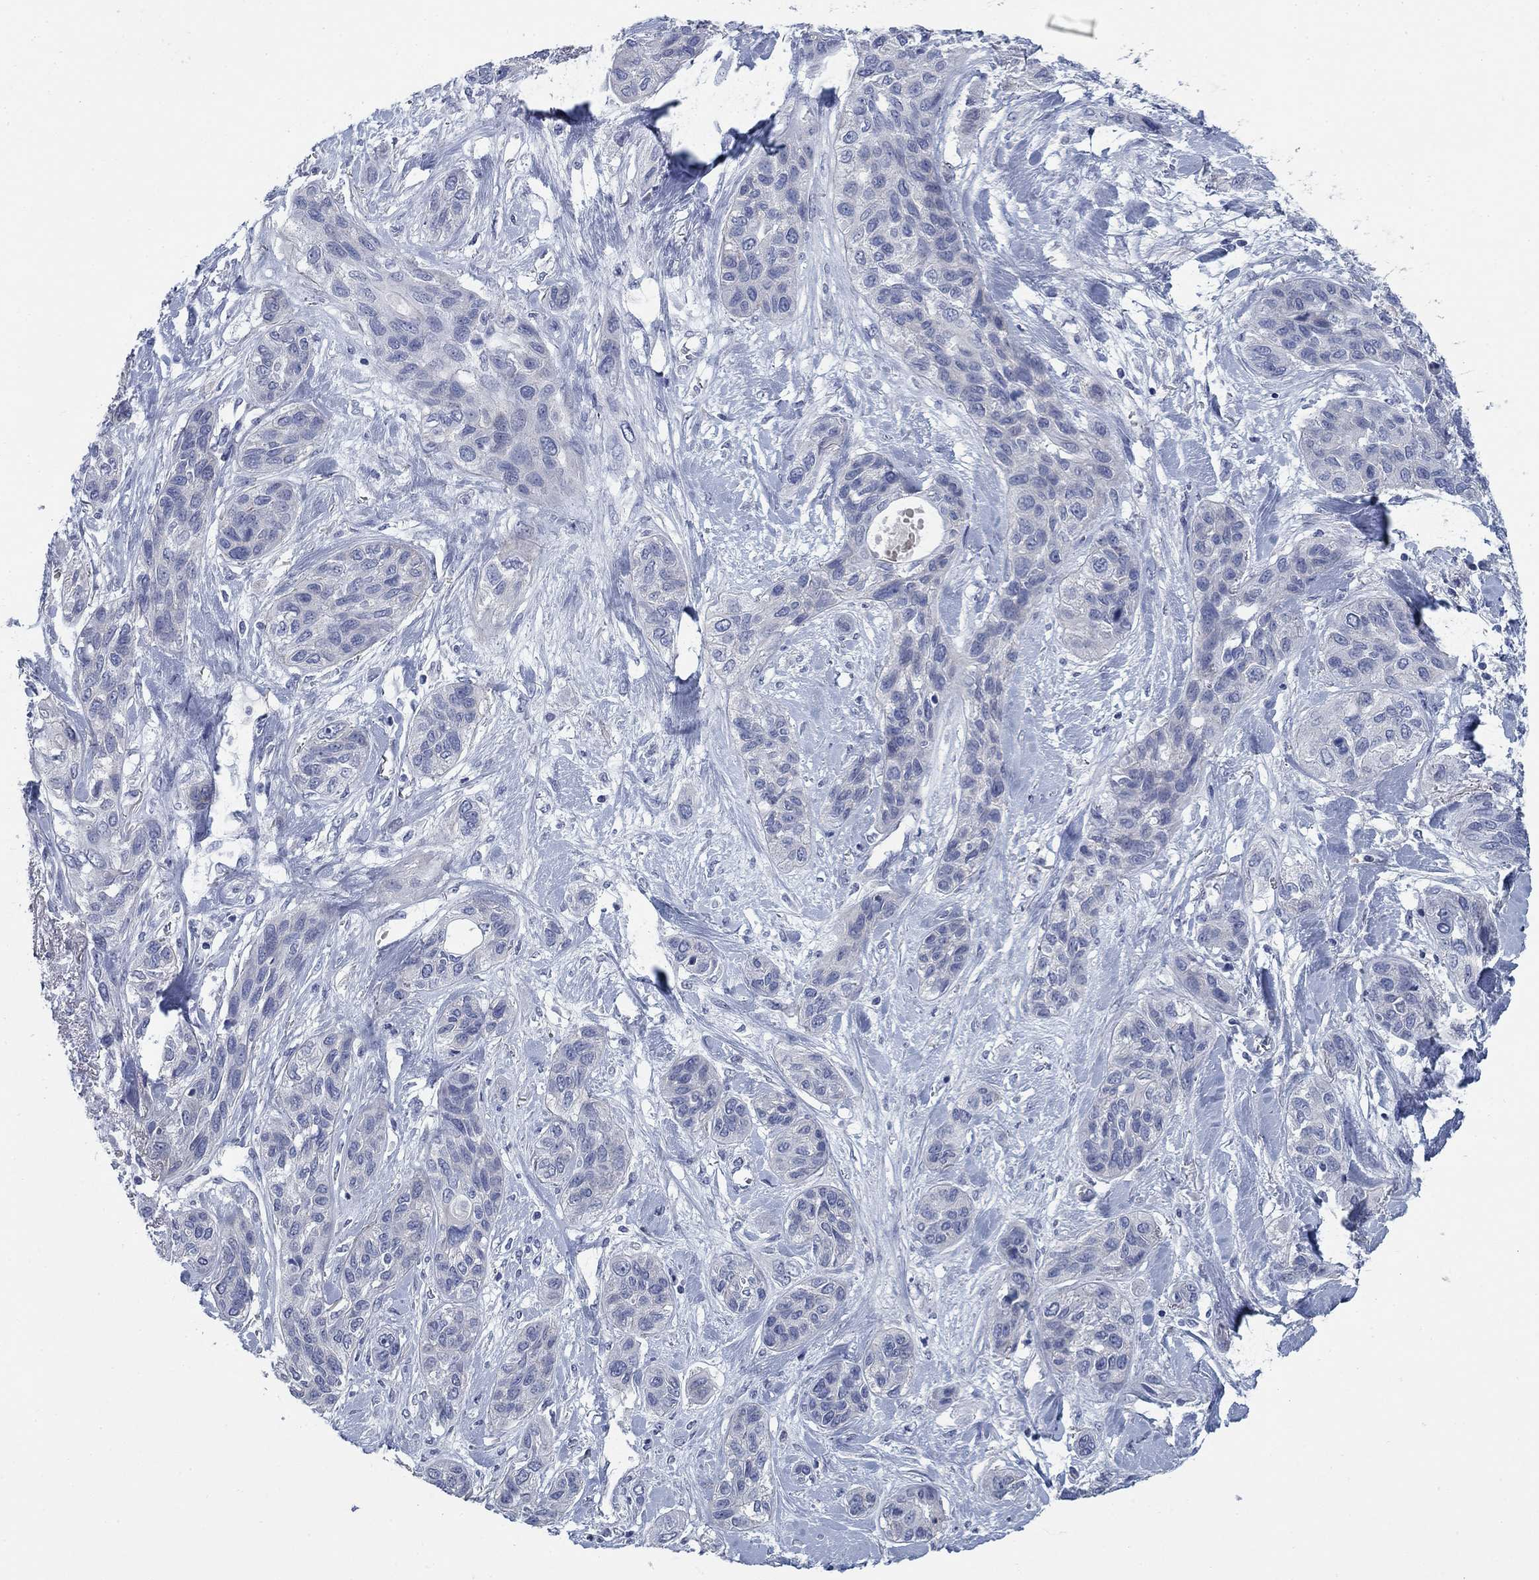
{"staining": {"intensity": "negative", "quantity": "none", "location": "none"}, "tissue": "lung cancer", "cell_type": "Tumor cells", "image_type": "cancer", "snomed": [{"axis": "morphology", "description": "Squamous cell carcinoma, NOS"}, {"axis": "topography", "description": "Lung"}], "caption": "This micrograph is of lung squamous cell carcinoma stained with immunohistochemistry to label a protein in brown with the nuclei are counter-stained blue. There is no expression in tumor cells.", "gene": "DNER", "patient": {"sex": "female", "age": 70}}